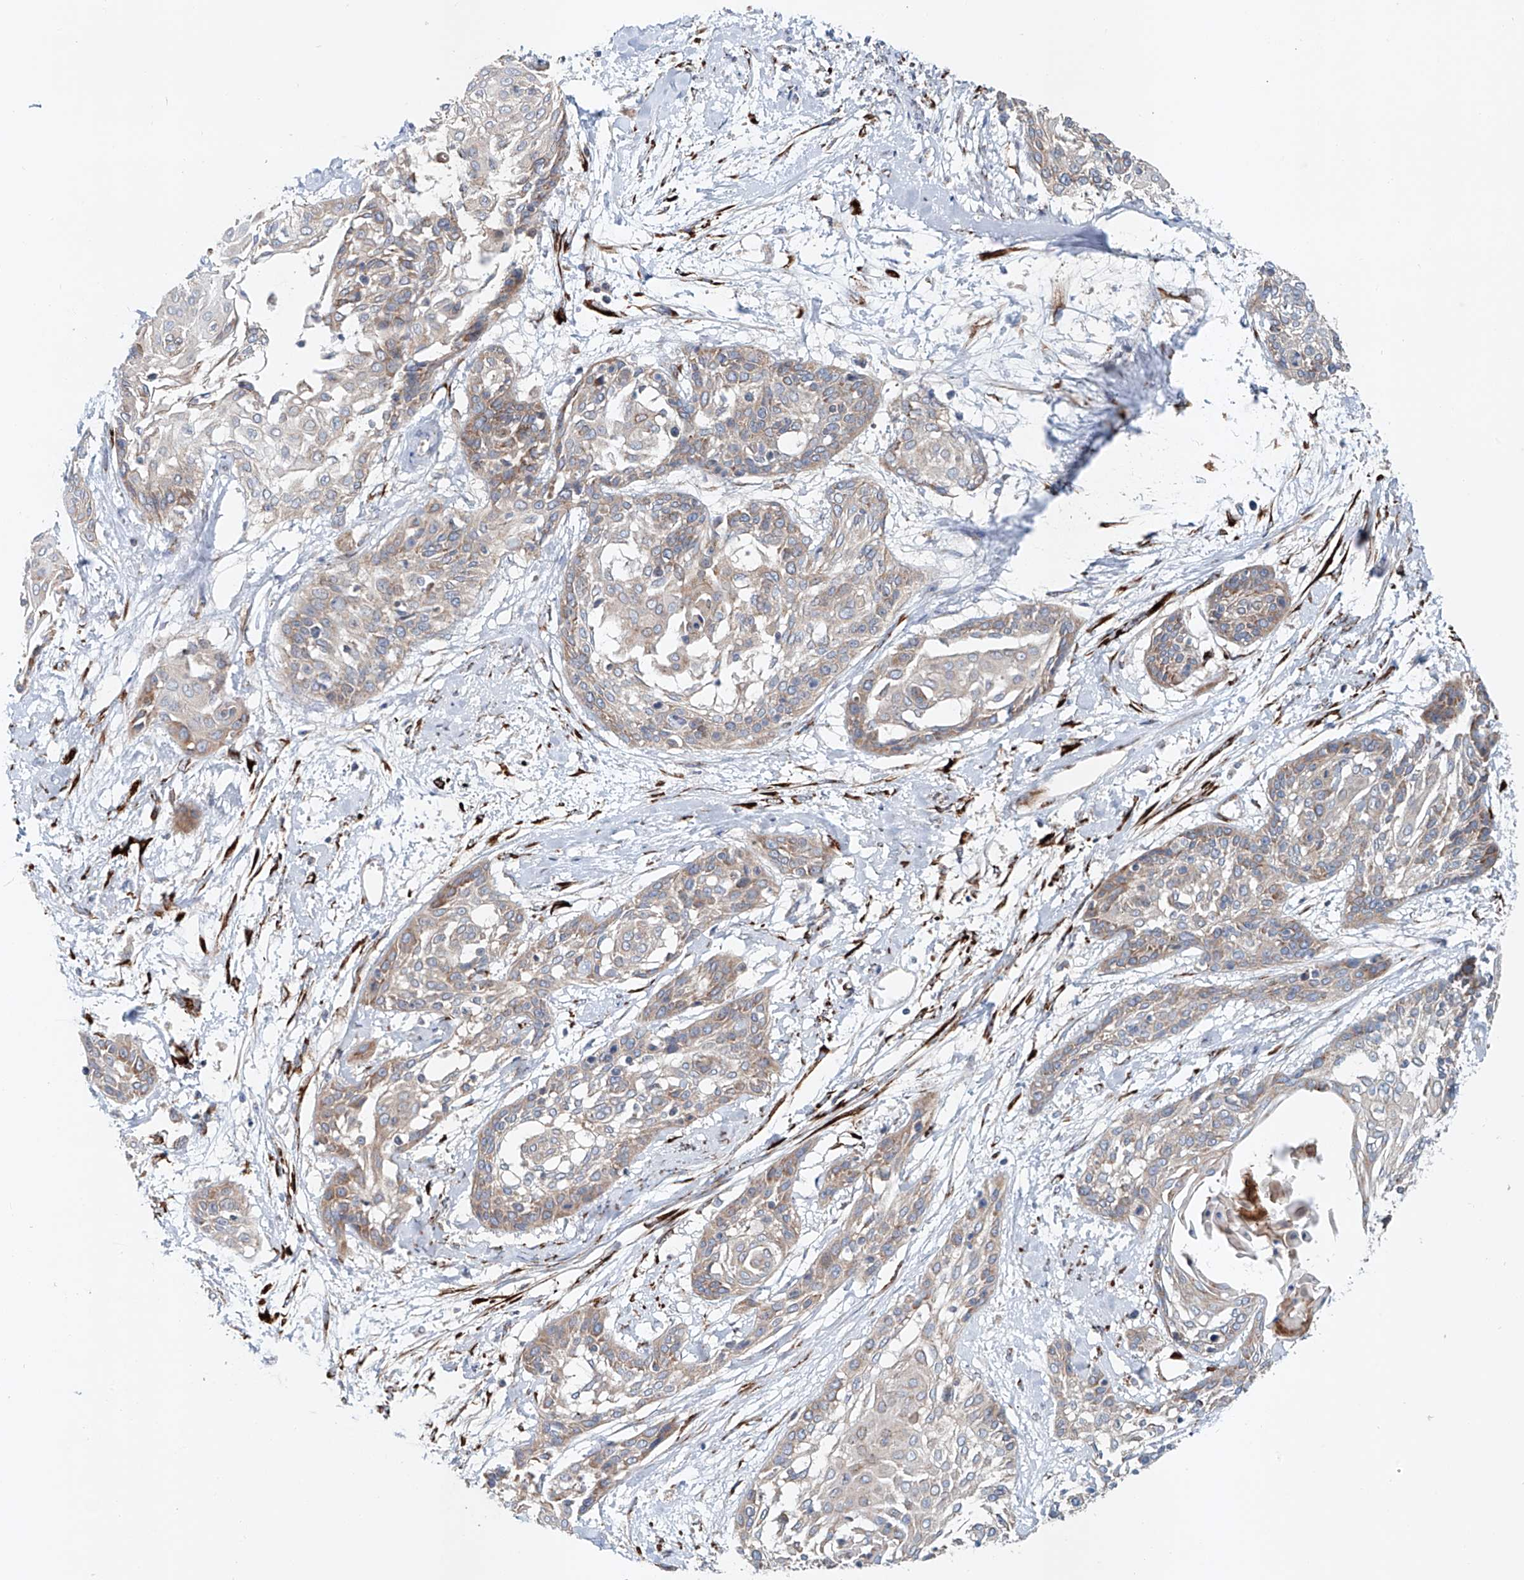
{"staining": {"intensity": "weak", "quantity": "<25%", "location": "cytoplasmic/membranous"}, "tissue": "cervical cancer", "cell_type": "Tumor cells", "image_type": "cancer", "snomed": [{"axis": "morphology", "description": "Squamous cell carcinoma, NOS"}, {"axis": "topography", "description": "Cervix"}], "caption": "Immunohistochemistry of human cervical squamous cell carcinoma demonstrates no positivity in tumor cells.", "gene": "SNAP29", "patient": {"sex": "female", "age": 57}}